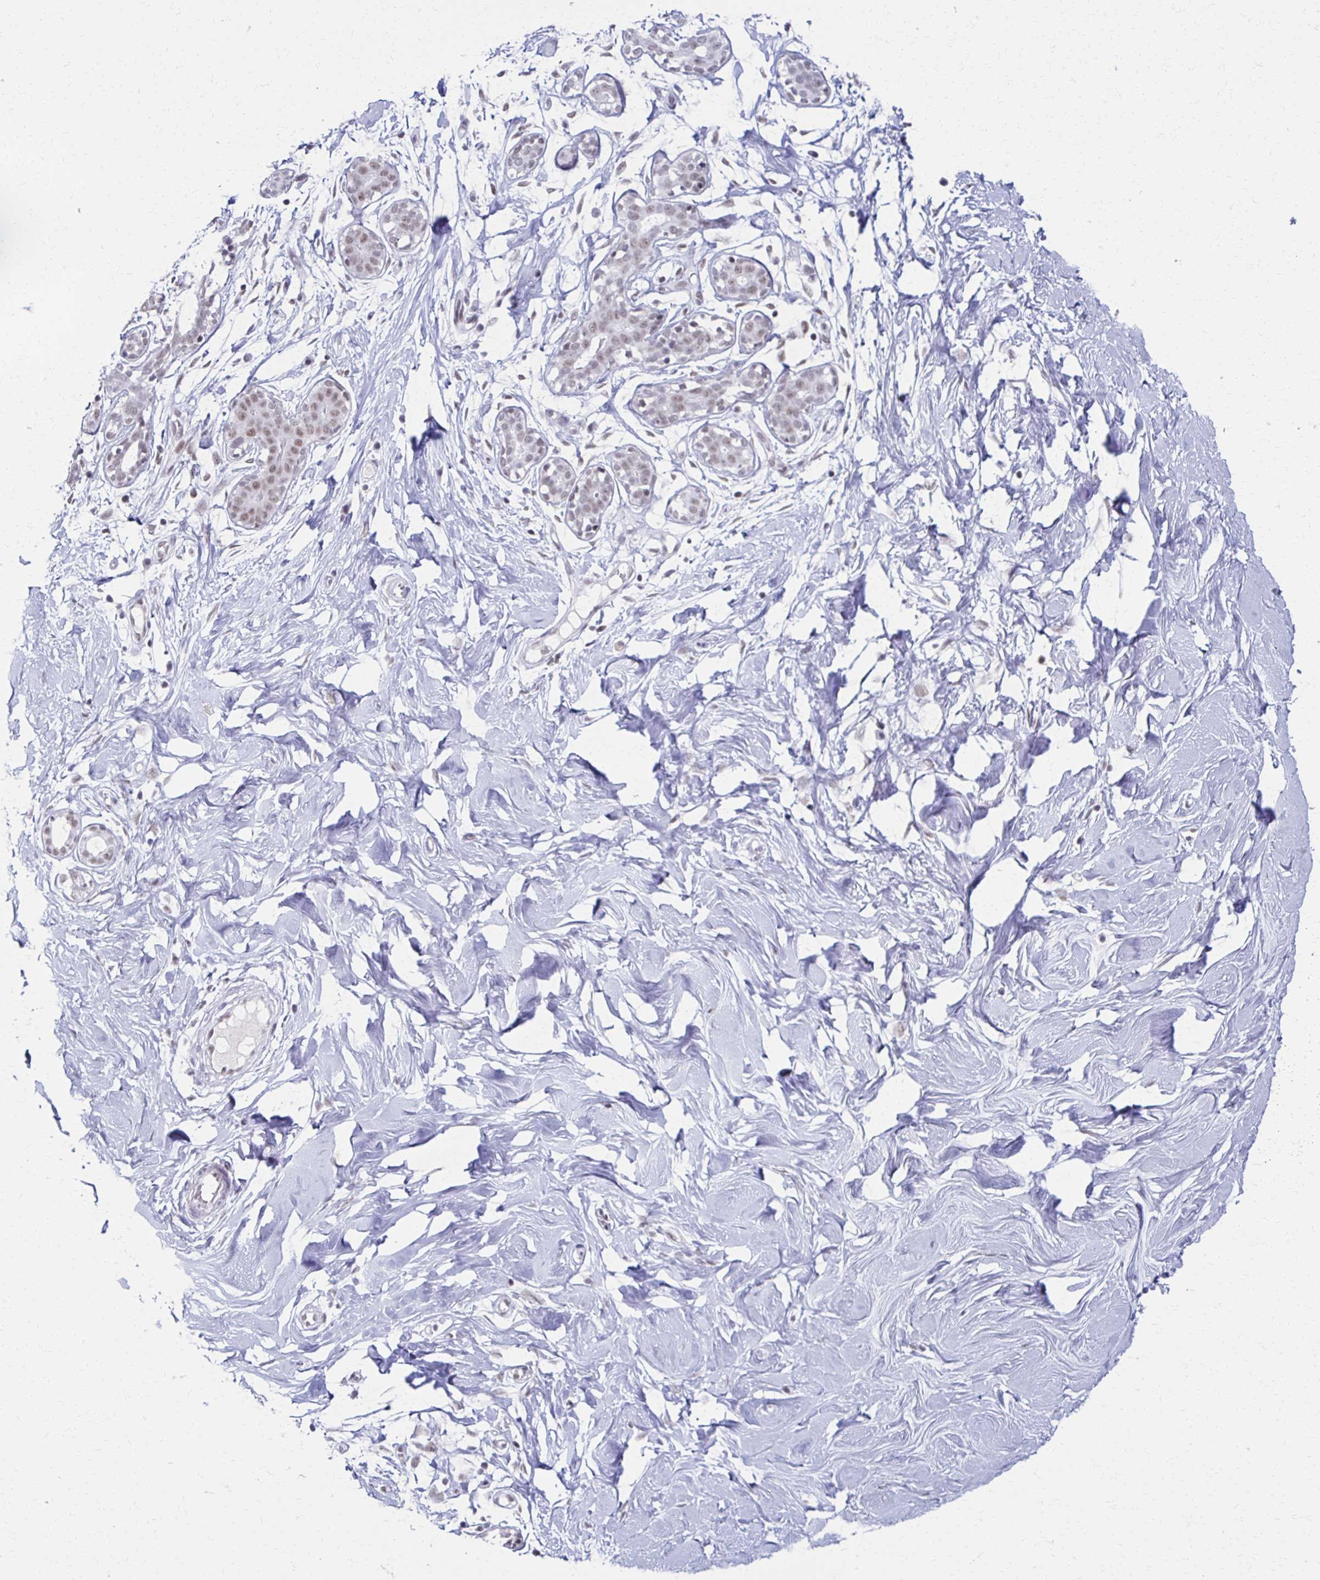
{"staining": {"intensity": "negative", "quantity": "none", "location": "none"}, "tissue": "breast", "cell_type": "Adipocytes", "image_type": "normal", "snomed": [{"axis": "morphology", "description": "Normal tissue, NOS"}, {"axis": "topography", "description": "Breast"}], "caption": "This is an IHC photomicrograph of unremarkable human breast. There is no positivity in adipocytes.", "gene": "IRF7", "patient": {"sex": "female", "age": 27}}